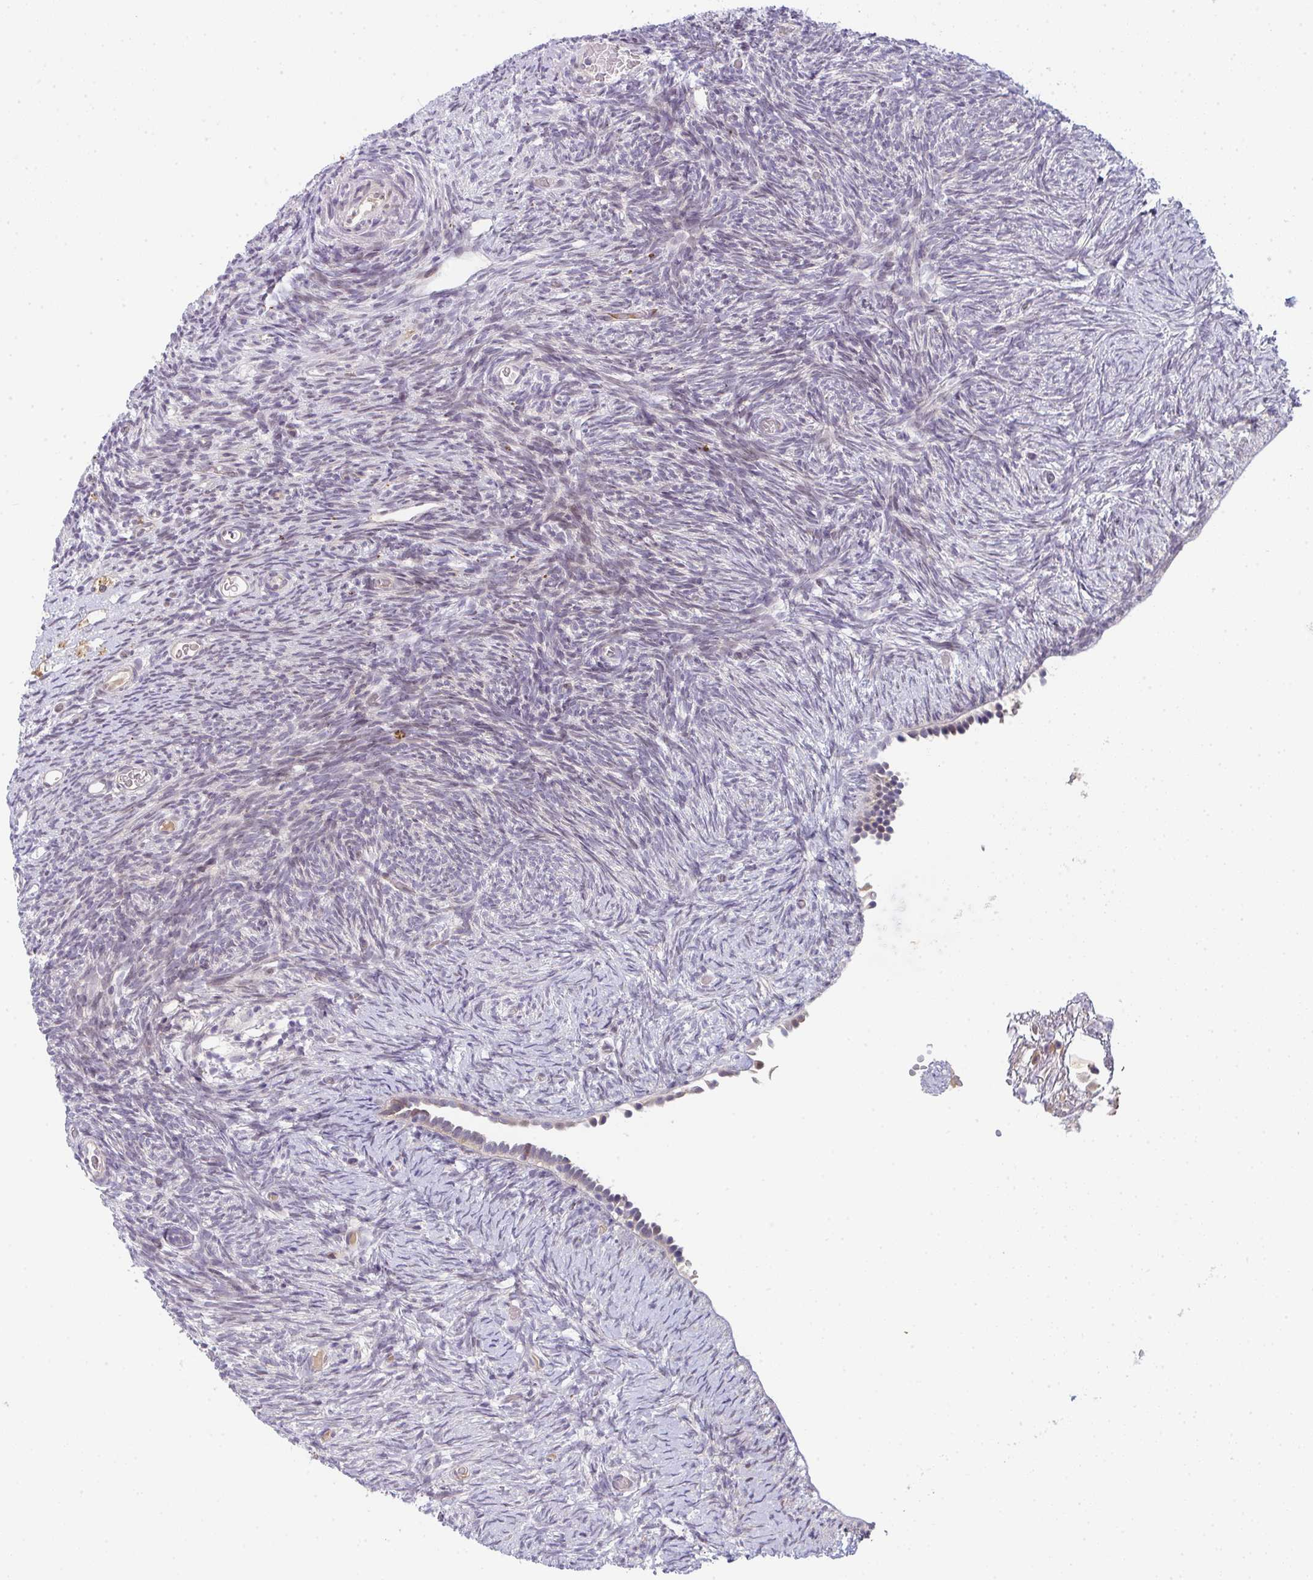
{"staining": {"intensity": "negative", "quantity": "none", "location": "none"}, "tissue": "ovary", "cell_type": "Follicle cells", "image_type": "normal", "snomed": [{"axis": "morphology", "description": "Normal tissue, NOS"}, {"axis": "topography", "description": "Ovary"}], "caption": "A high-resolution micrograph shows immunohistochemistry (IHC) staining of normal ovary, which displays no significant expression in follicle cells.", "gene": "TNFRSF10A", "patient": {"sex": "female", "age": 39}}